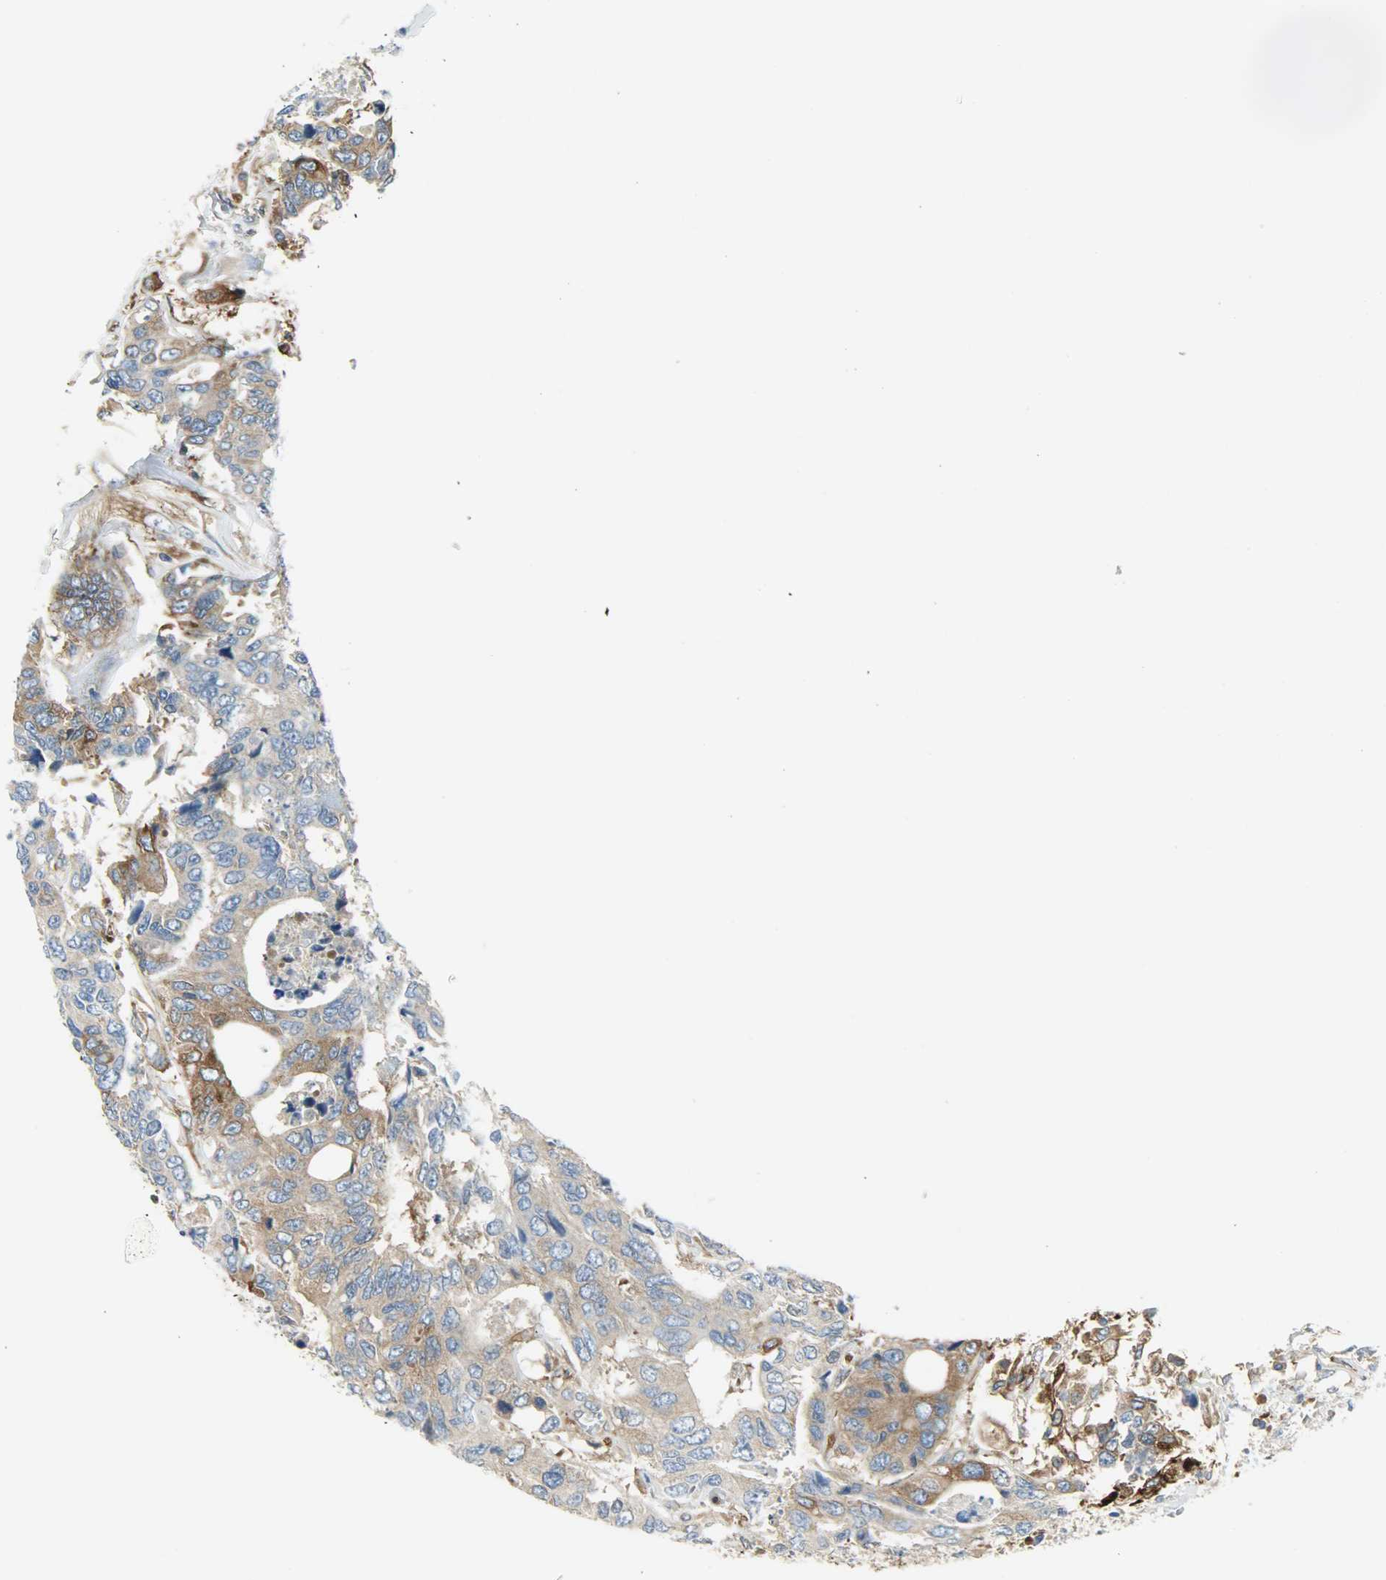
{"staining": {"intensity": "moderate", "quantity": "<25%", "location": "cytoplasmic/membranous"}, "tissue": "colorectal cancer", "cell_type": "Tumor cells", "image_type": "cancer", "snomed": [{"axis": "morphology", "description": "Adenocarcinoma, NOS"}, {"axis": "topography", "description": "Rectum"}], "caption": "There is low levels of moderate cytoplasmic/membranous expression in tumor cells of colorectal cancer, as demonstrated by immunohistochemical staining (brown color).", "gene": "WARS1", "patient": {"sex": "male", "age": 55}}